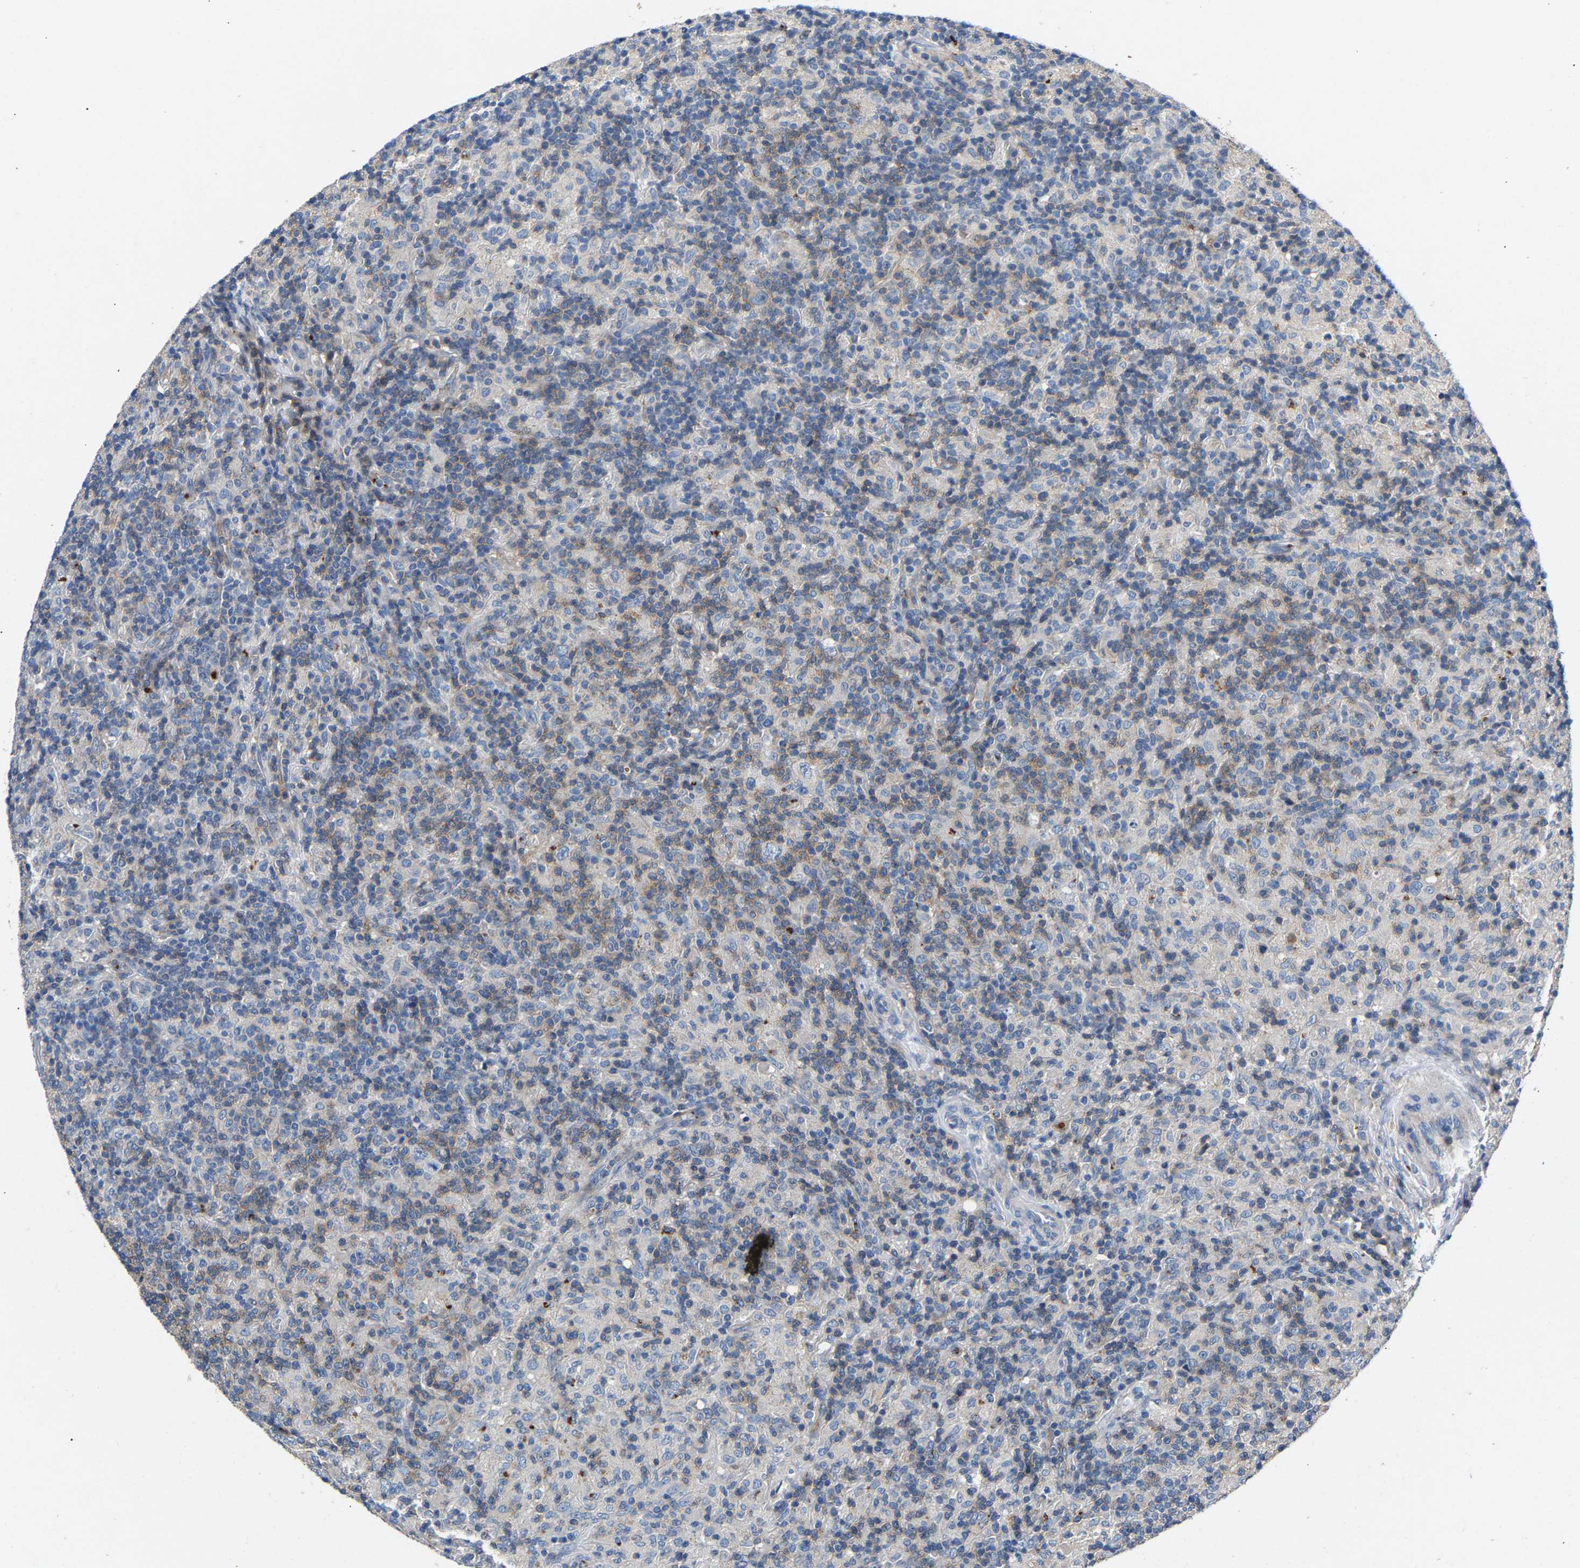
{"staining": {"intensity": "weak", "quantity": "<25%", "location": "cytoplasmic/membranous"}, "tissue": "lymphoma", "cell_type": "Tumor cells", "image_type": "cancer", "snomed": [{"axis": "morphology", "description": "Hodgkin's disease, NOS"}, {"axis": "topography", "description": "Lymph node"}], "caption": "Image shows no significant protein staining in tumor cells of lymphoma.", "gene": "CCDC171", "patient": {"sex": "male", "age": 70}}